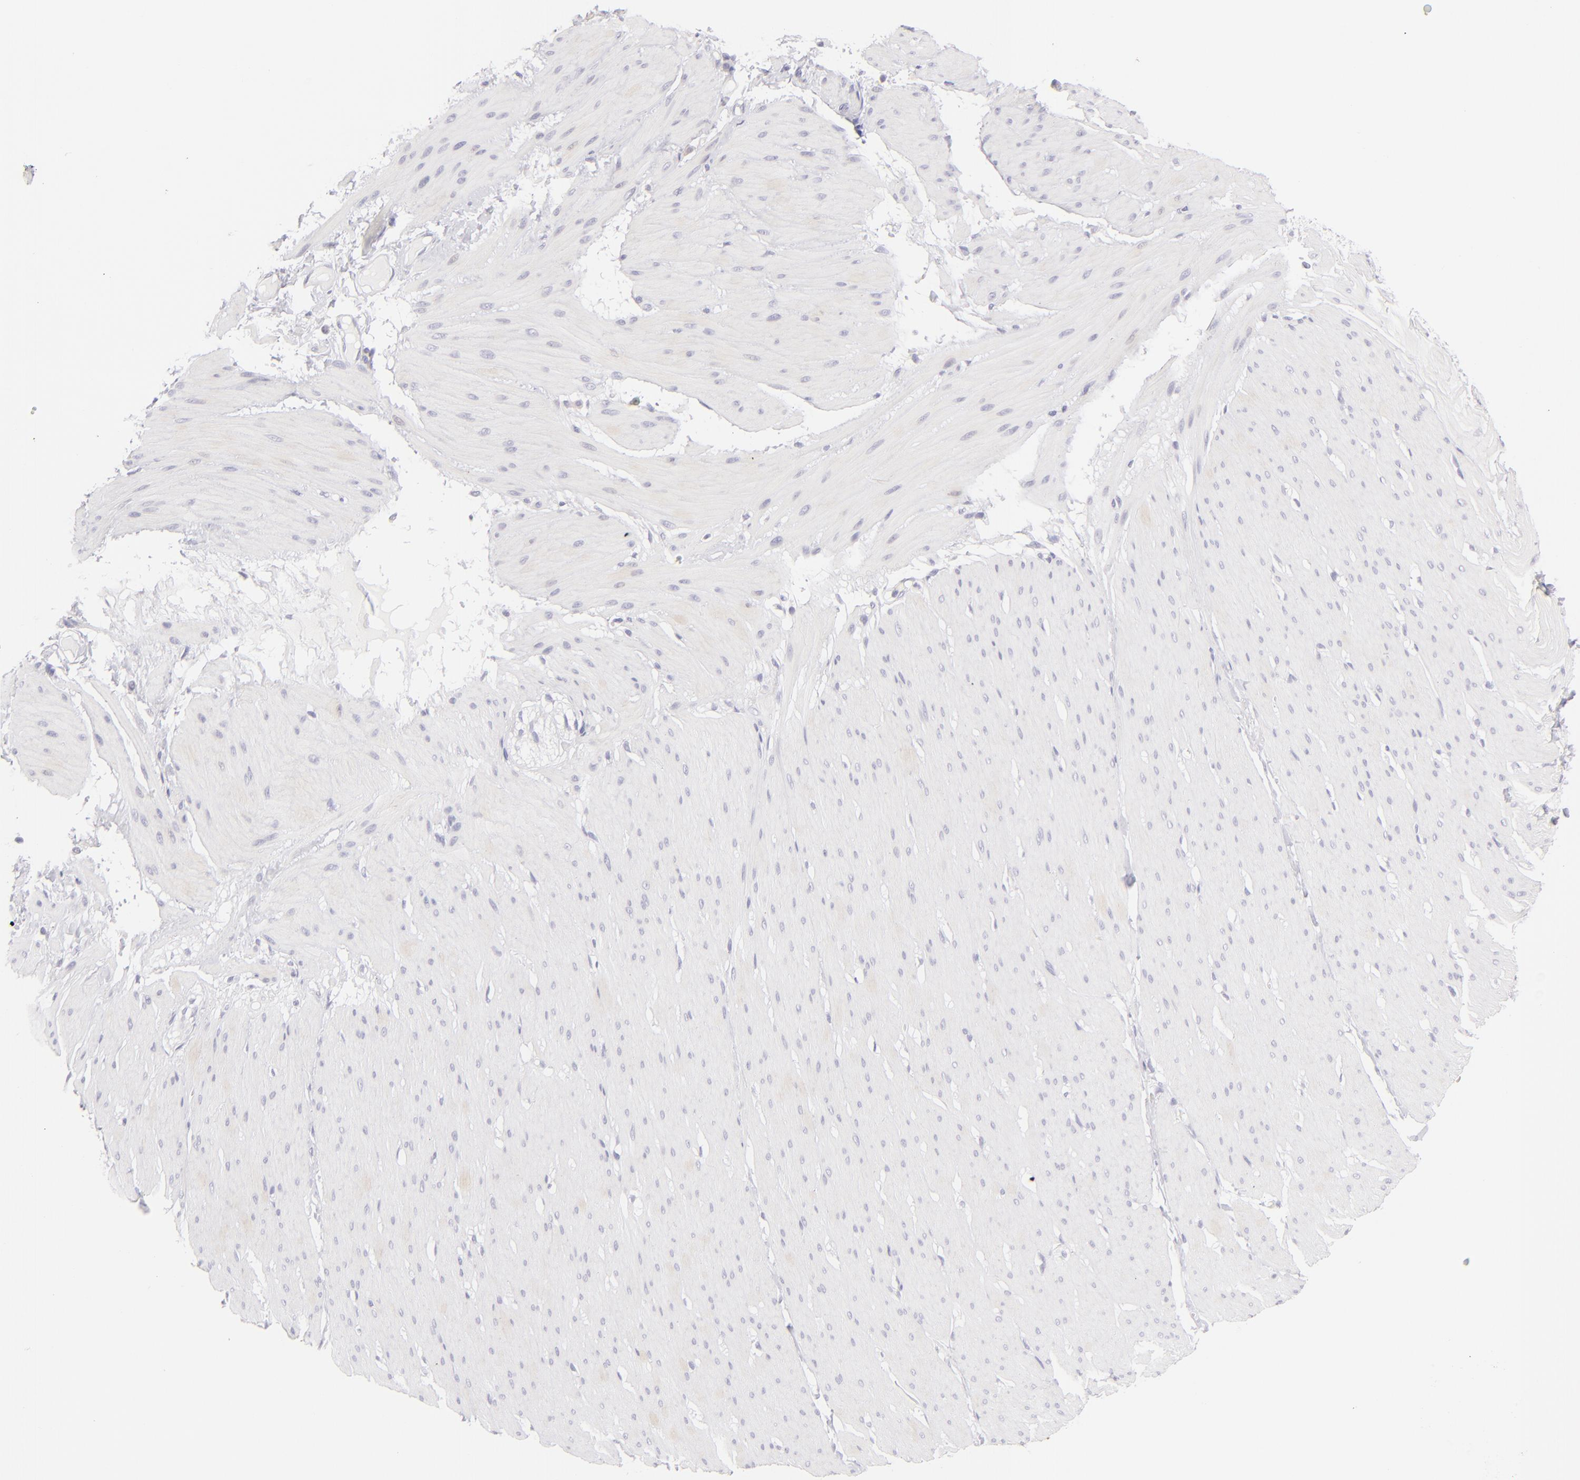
{"staining": {"intensity": "negative", "quantity": "none", "location": "none"}, "tissue": "smooth muscle", "cell_type": "Smooth muscle cells", "image_type": "normal", "snomed": [{"axis": "morphology", "description": "Normal tissue, NOS"}, {"axis": "topography", "description": "Smooth muscle"}, {"axis": "topography", "description": "Colon"}], "caption": "IHC micrograph of benign smooth muscle: human smooth muscle stained with DAB (3,3'-diaminobenzidine) exhibits no significant protein expression in smooth muscle cells.", "gene": "CLDN4", "patient": {"sex": "male", "age": 67}}